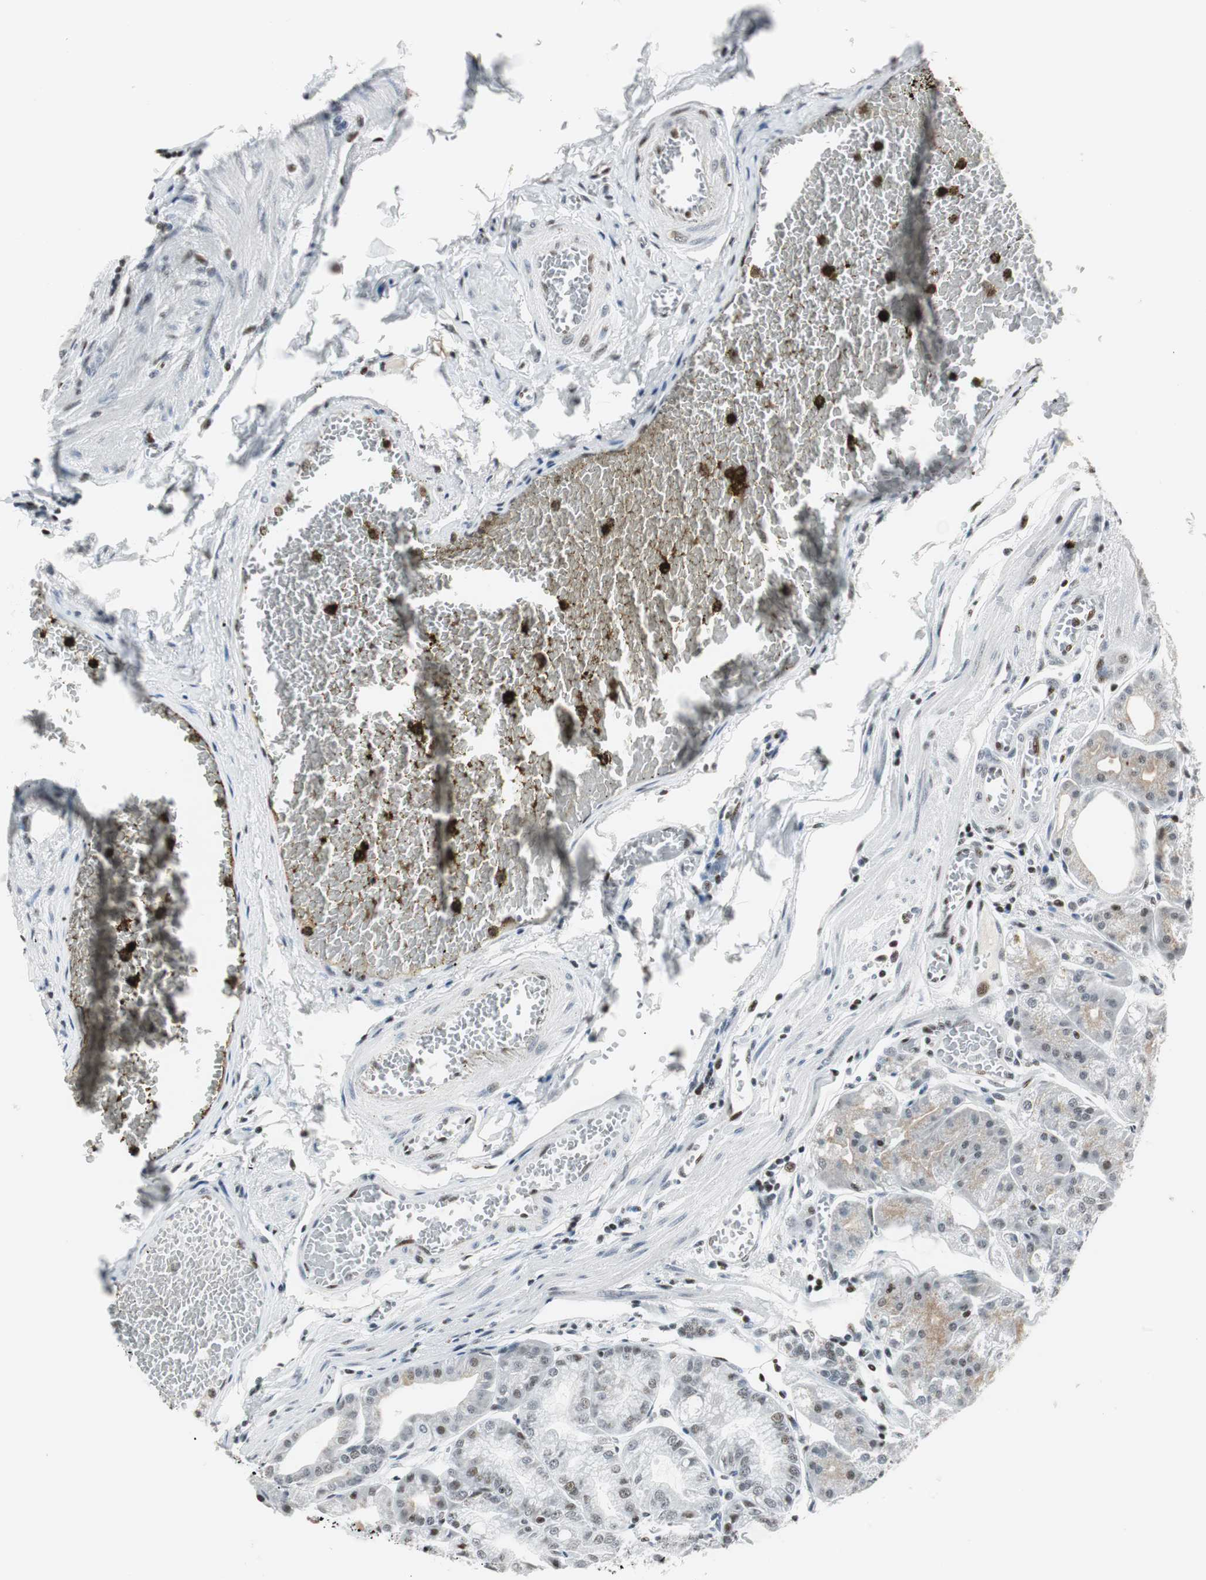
{"staining": {"intensity": "weak", "quantity": "25%-75%", "location": "nuclear"}, "tissue": "stomach", "cell_type": "Glandular cells", "image_type": "normal", "snomed": [{"axis": "morphology", "description": "Normal tissue, NOS"}, {"axis": "topography", "description": "Stomach, lower"}], "caption": "An image of human stomach stained for a protein exhibits weak nuclear brown staining in glandular cells. (IHC, brightfield microscopy, high magnification).", "gene": "RBBP4", "patient": {"sex": "male", "age": 71}}